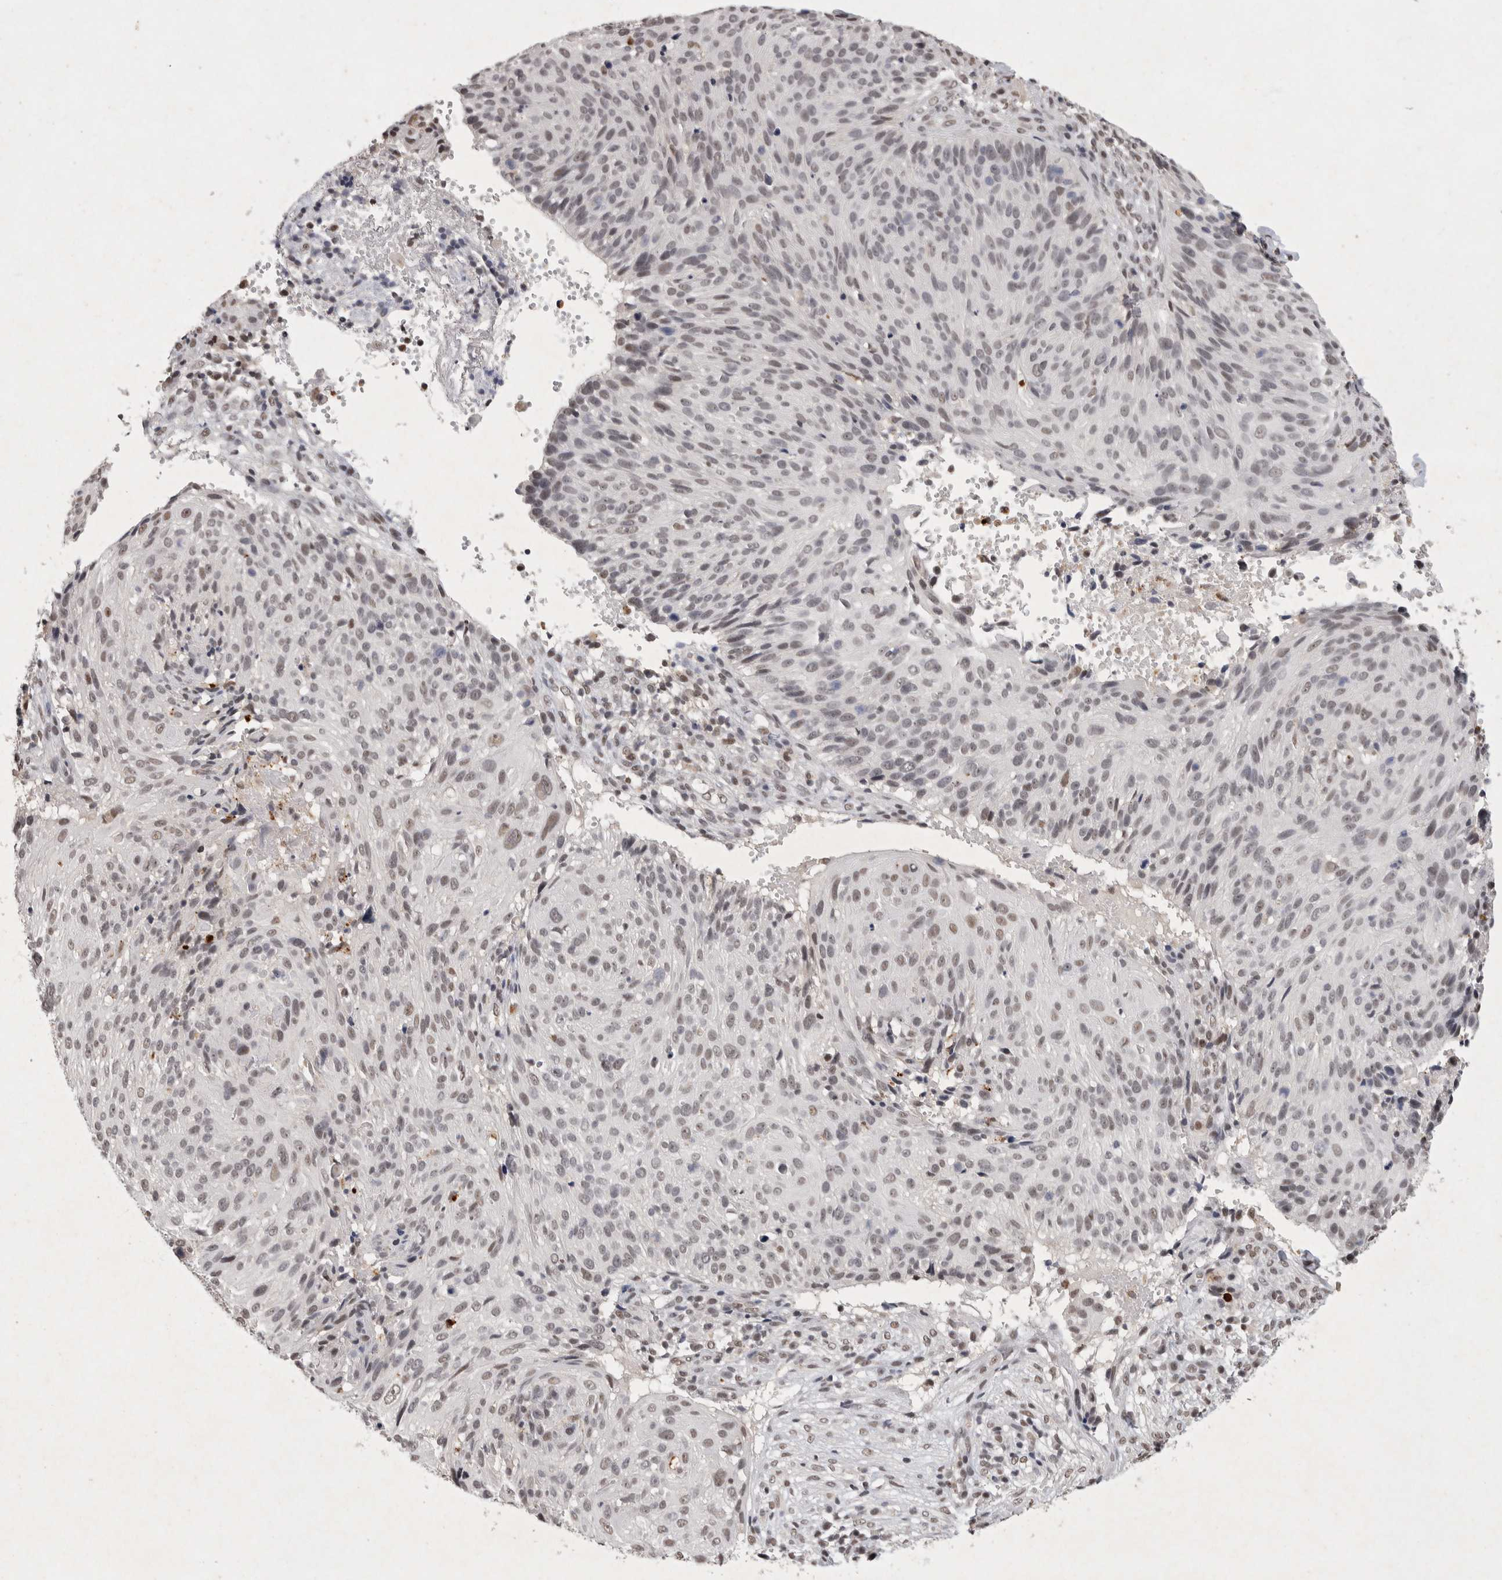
{"staining": {"intensity": "weak", "quantity": "<25%", "location": "nuclear"}, "tissue": "cervical cancer", "cell_type": "Tumor cells", "image_type": "cancer", "snomed": [{"axis": "morphology", "description": "Squamous cell carcinoma, NOS"}, {"axis": "topography", "description": "Cervix"}], "caption": "IHC micrograph of neoplastic tissue: human squamous cell carcinoma (cervical) stained with DAB reveals no significant protein positivity in tumor cells.", "gene": "XRCC5", "patient": {"sex": "female", "age": 74}}